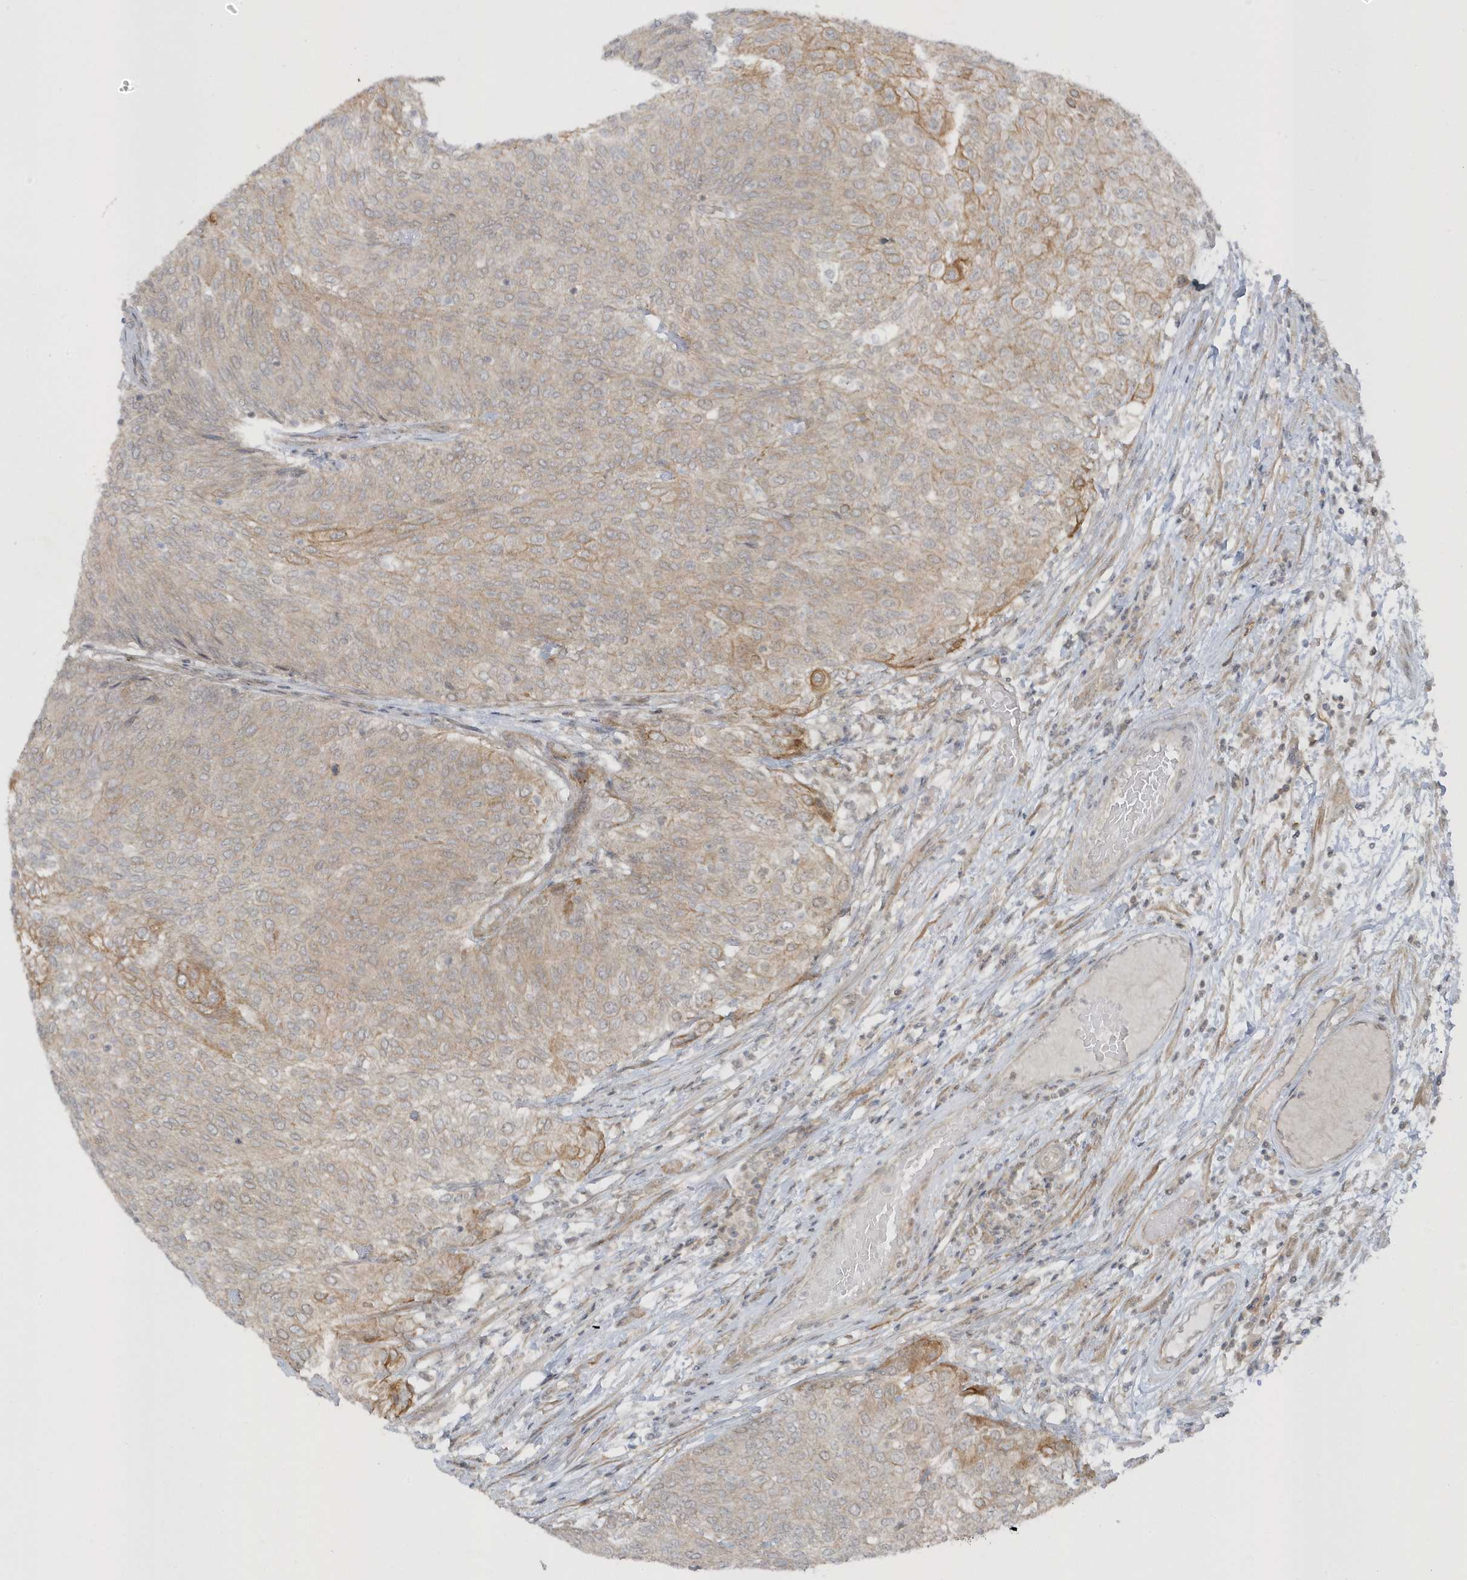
{"staining": {"intensity": "negative", "quantity": "none", "location": "none"}, "tissue": "urothelial cancer", "cell_type": "Tumor cells", "image_type": "cancer", "snomed": [{"axis": "morphology", "description": "Urothelial carcinoma, Low grade"}, {"axis": "topography", "description": "Urinary bladder"}], "caption": "IHC micrograph of neoplastic tissue: human urothelial cancer stained with DAB (3,3'-diaminobenzidine) demonstrates no significant protein expression in tumor cells.", "gene": "PARD3B", "patient": {"sex": "female", "age": 79}}